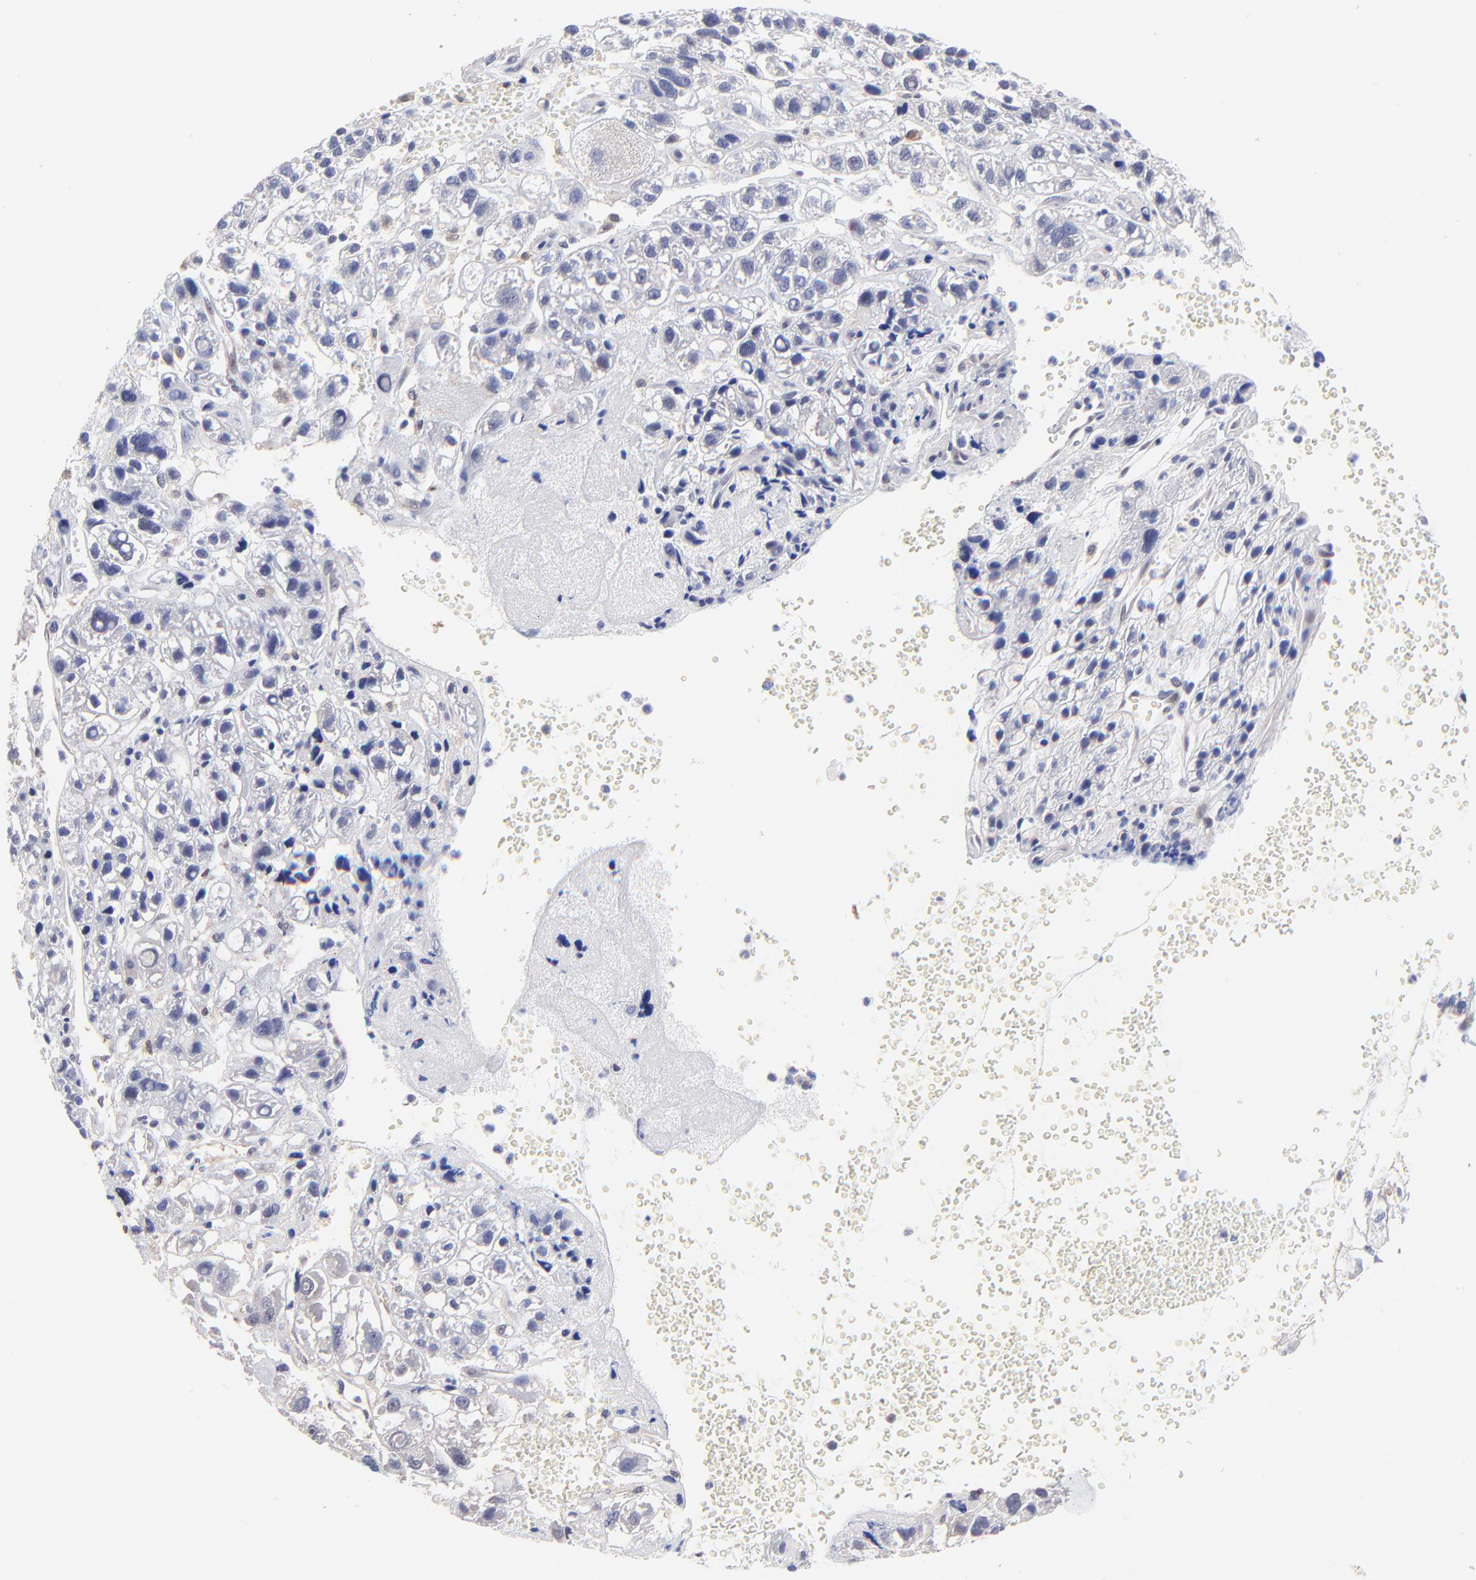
{"staining": {"intensity": "negative", "quantity": "none", "location": "none"}, "tissue": "liver cancer", "cell_type": "Tumor cells", "image_type": "cancer", "snomed": [{"axis": "morphology", "description": "Carcinoma, Hepatocellular, NOS"}, {"axis": "topography", "description": "Liver"}], "caption": "There is no significant staining in tumor cells of liver cancer. Nuclei are stained in blue.", "gene": "ZNF747", "patient": {"sex": "female", "age": 85}}